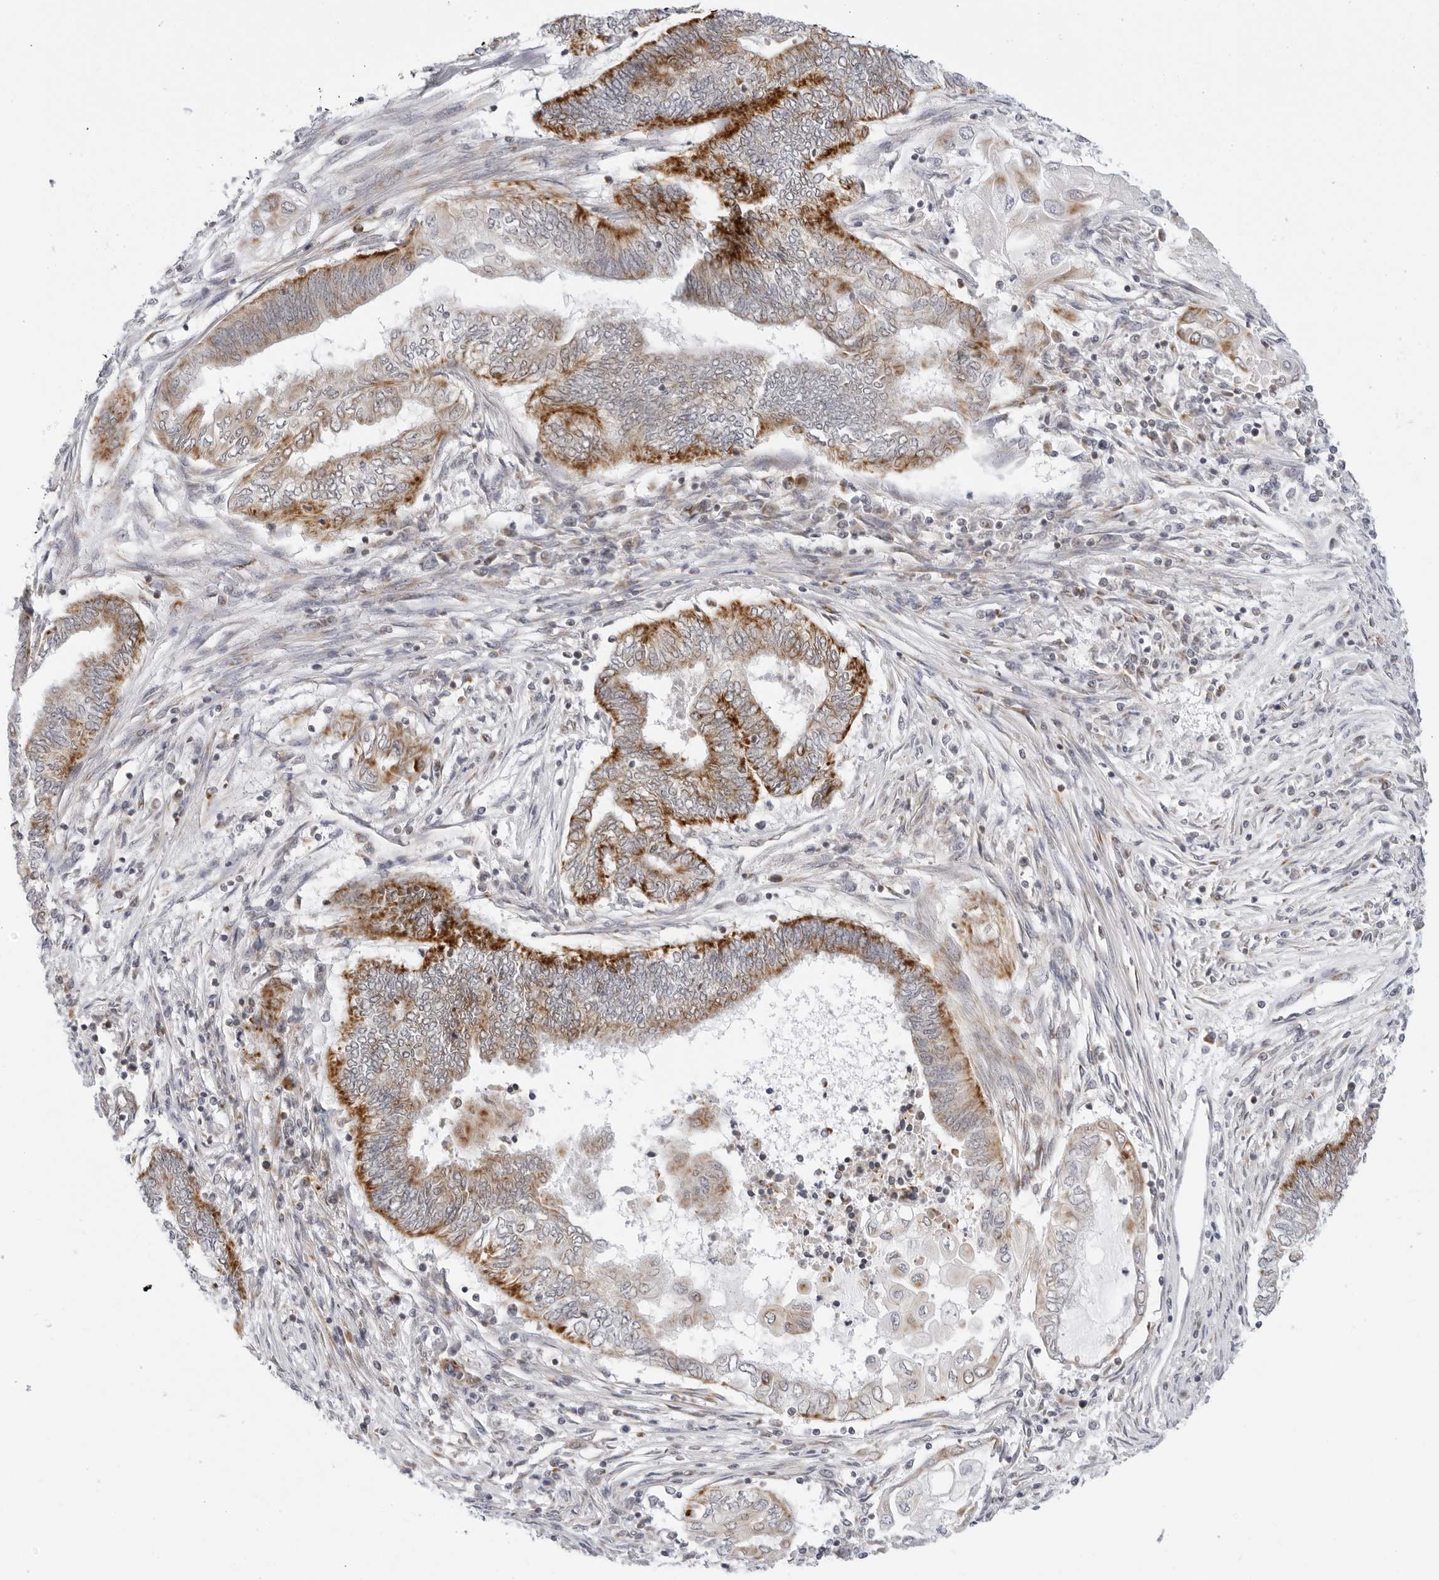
{"staining": {"intensity": "strong", "quantity": ">75%", "location": "cytoplasmic/membranous"}, "tissue": "endometrial cancer", "cell_type": "Tumor cells", "image_type": "cancer", "snomed": [{"axis": "morphology", "description": "Adenocarcinoma, NOS"}, {"axis": "topography", "description": "Uterus"}, {"axis": "topography", "description": "Endometrium"}], "caption": "This is a photomicrograph of immunohistochemistry (IHC) staining of endometrial adenocarcinoma, which shows strong expression in the cytoplasmic/membranous of tumor cells.", "gene": "CIART", "patient": {"sex": "female", "age": 70}}